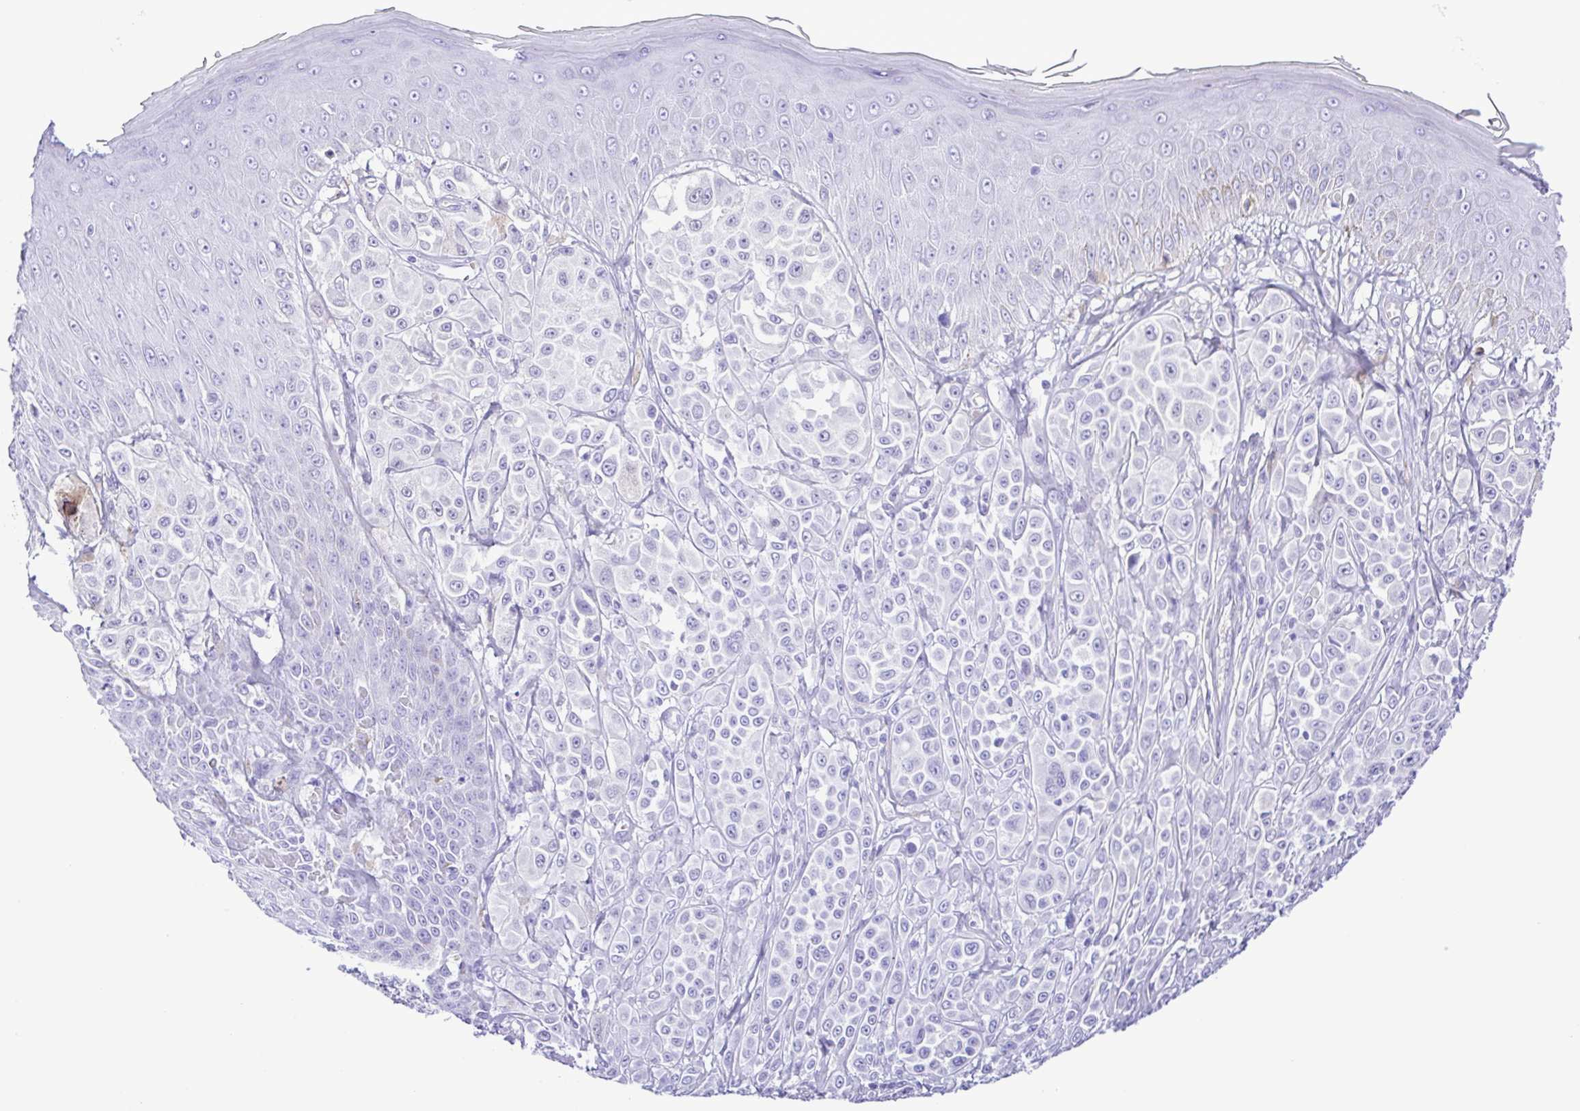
{"staining": {"intensity": "negative", "quantity": "none", "location": "none"}, "tissue": "melanoma", "cell_type": "Tumor cells", "image_type": "cancer", "snomed": [{"axis": "morphology", "description": "Malignant melanoma, NOS"}, {"axis": "topography", "description": "Skin"}], "caption": "Immunohistochemistry micrograph of neoplastic tissue: human malignant melanoma stained with DAB reveals no significant protein staining in tumor cells.", "gene": "SYT1", "patient": {"sex": "male", "age": 67}}